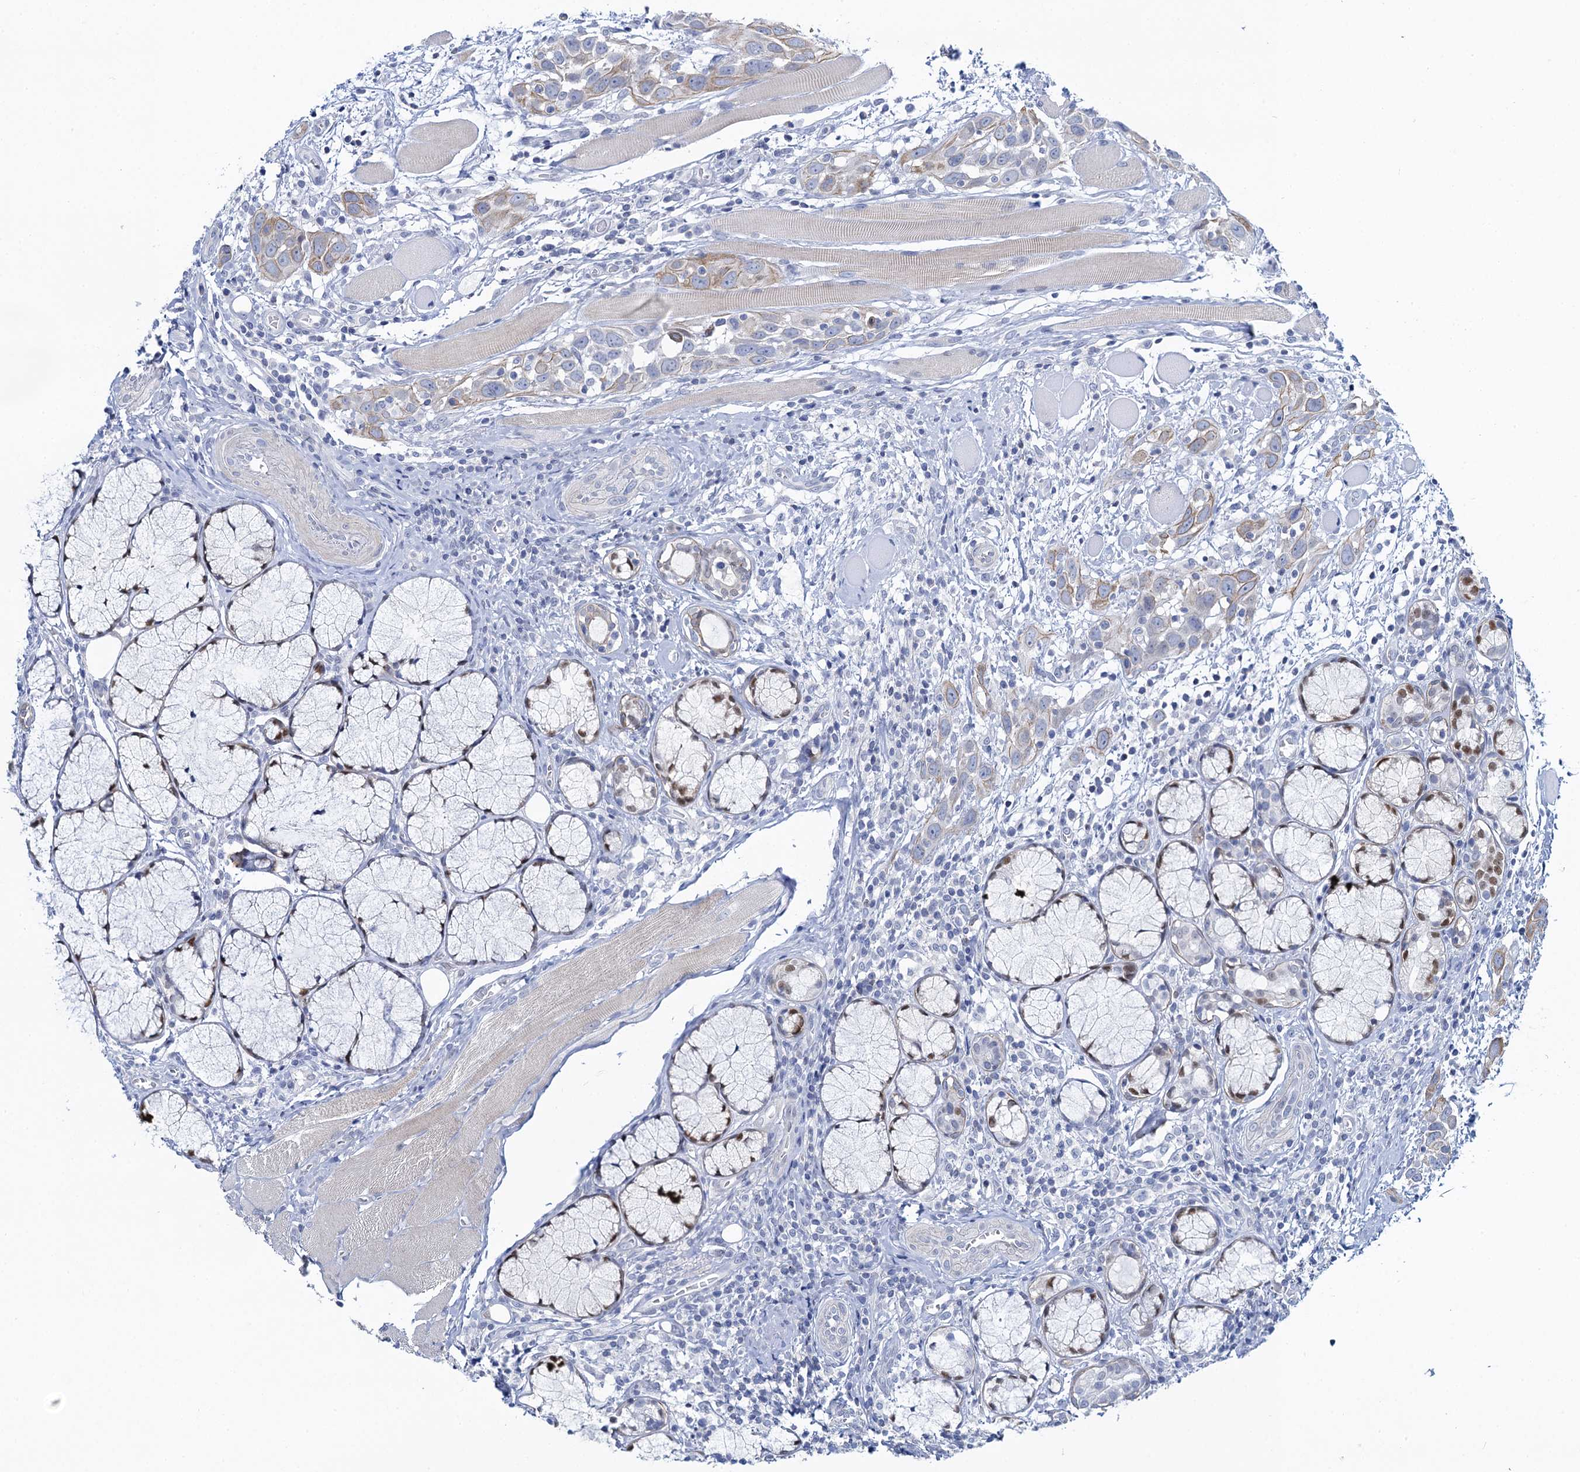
{"staining": {"intensity": "moderate", "quantity": "<25%", "location": "cytoplasmic/membranous"}, "tissue": "head and neck cancer", "cell_type": "Tumor cells", "image_type": "cancer", "snomed": [{"axis": "morphology", "description": "Squamous cell carcinoma, NOS"}, {"axis": "topography", "description": "Oral tissue"}, {"axis": "topography", "description": "Head-Neck"}], "caption": "Moderate cytoplasmic/membranous positivity for a protein is appreciated in approximately <25% of tumor cells of head and neck squamous cell carcinoma using IHC.", "gene": "TOX3", "patient": {"sex": "female", "age": 50}}